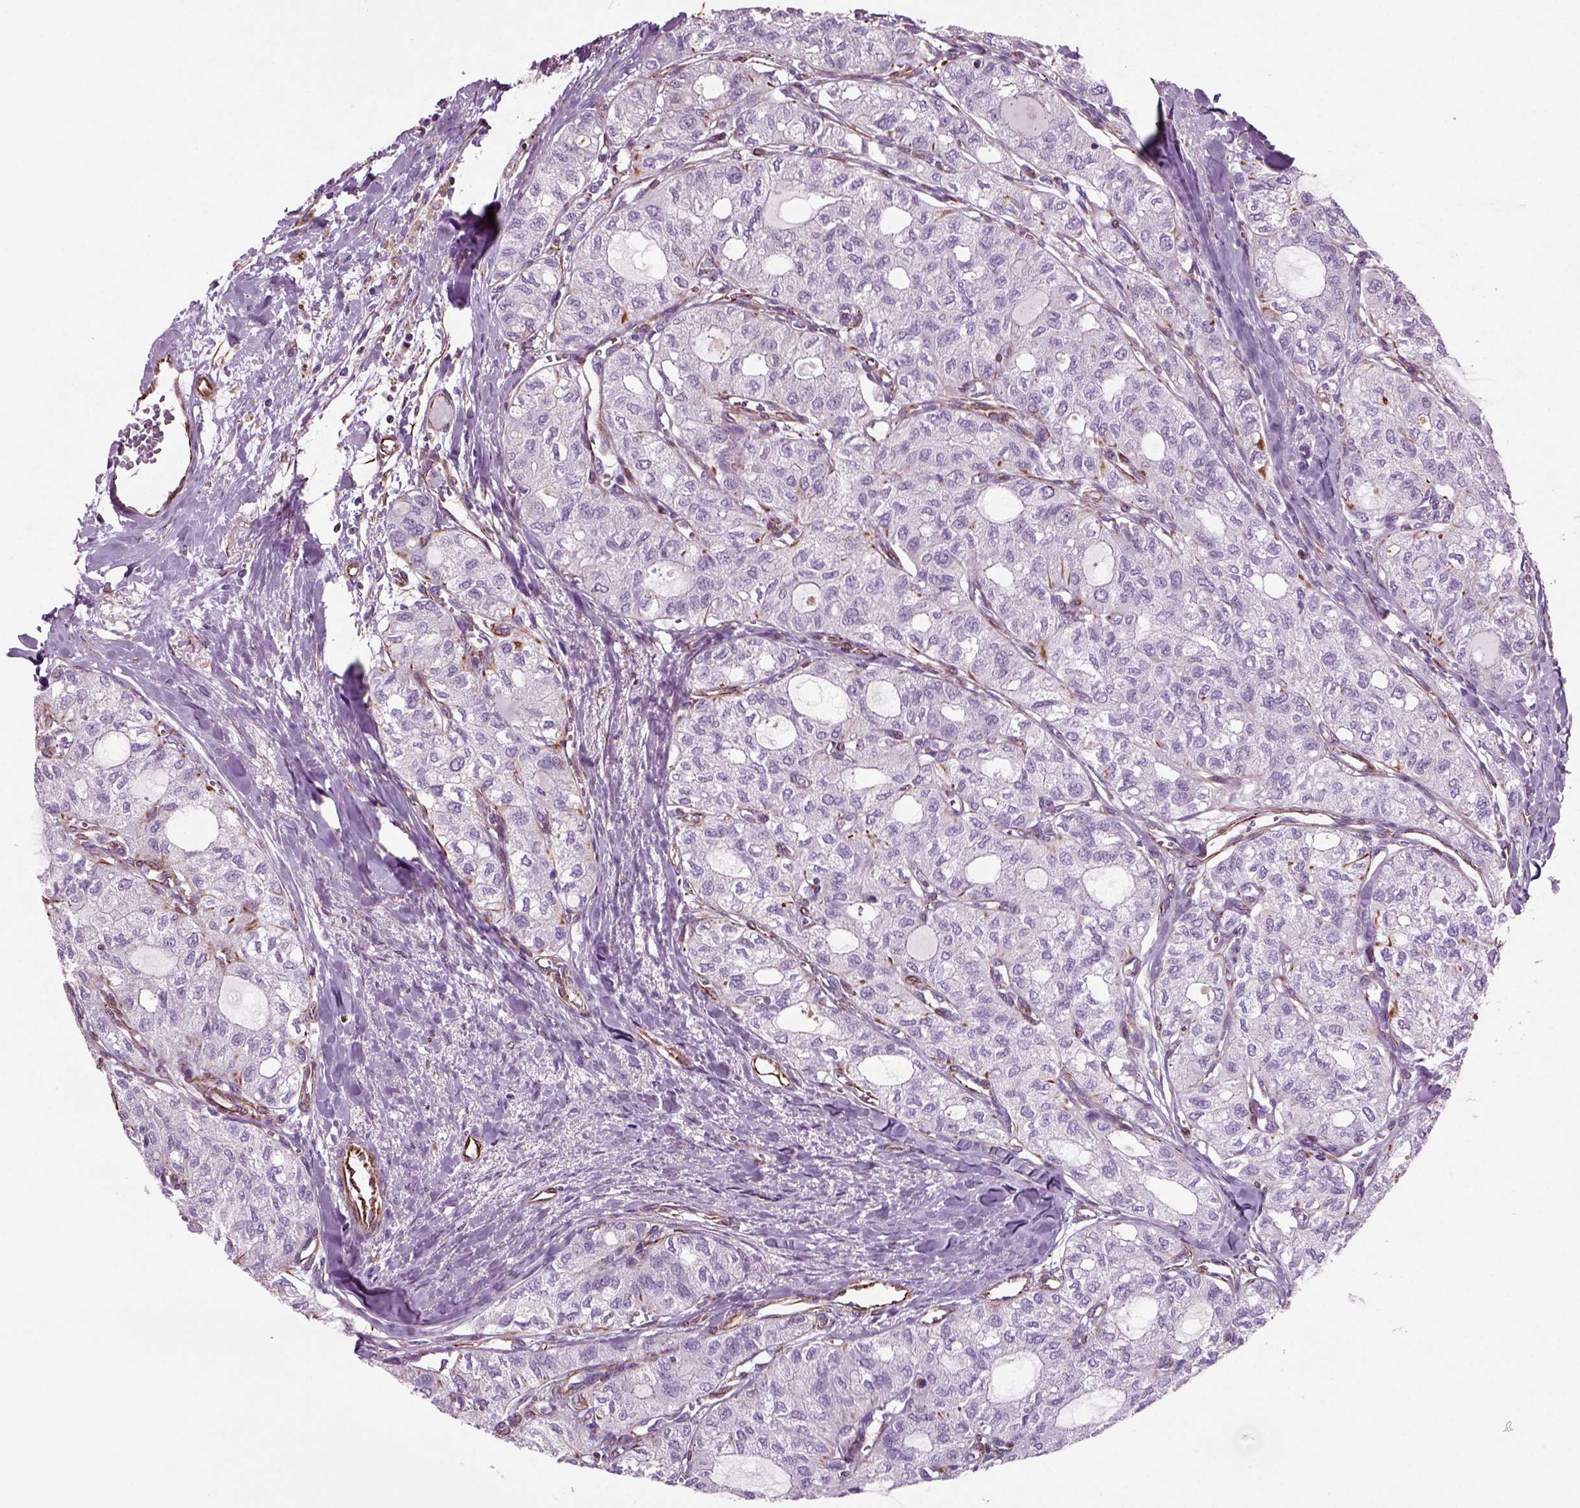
{"staining": {"intensity": "moderate", "quantity": "<25%", "location": "cytoplasmic/membranous"}, "tissue": "thyroid cancer", "cell_type": "Tumor cells", "image_type": "cancer", "snomed": [{"axis": "morphology", "description": "Follicular adenoma carcinoma, NOS"}, {"axis": "topography", "description": "Thyroid gland"}], "caption": "Approximately <25% of tumor cells in follicular adenoma carcinoma (thyroid) exhibit moderate cytoplasmic/membranous protein positivity as visualized by brown immunohistochemical staining.", "gene": "ACER3", "patient": {"sex": "male", "age": 75}}